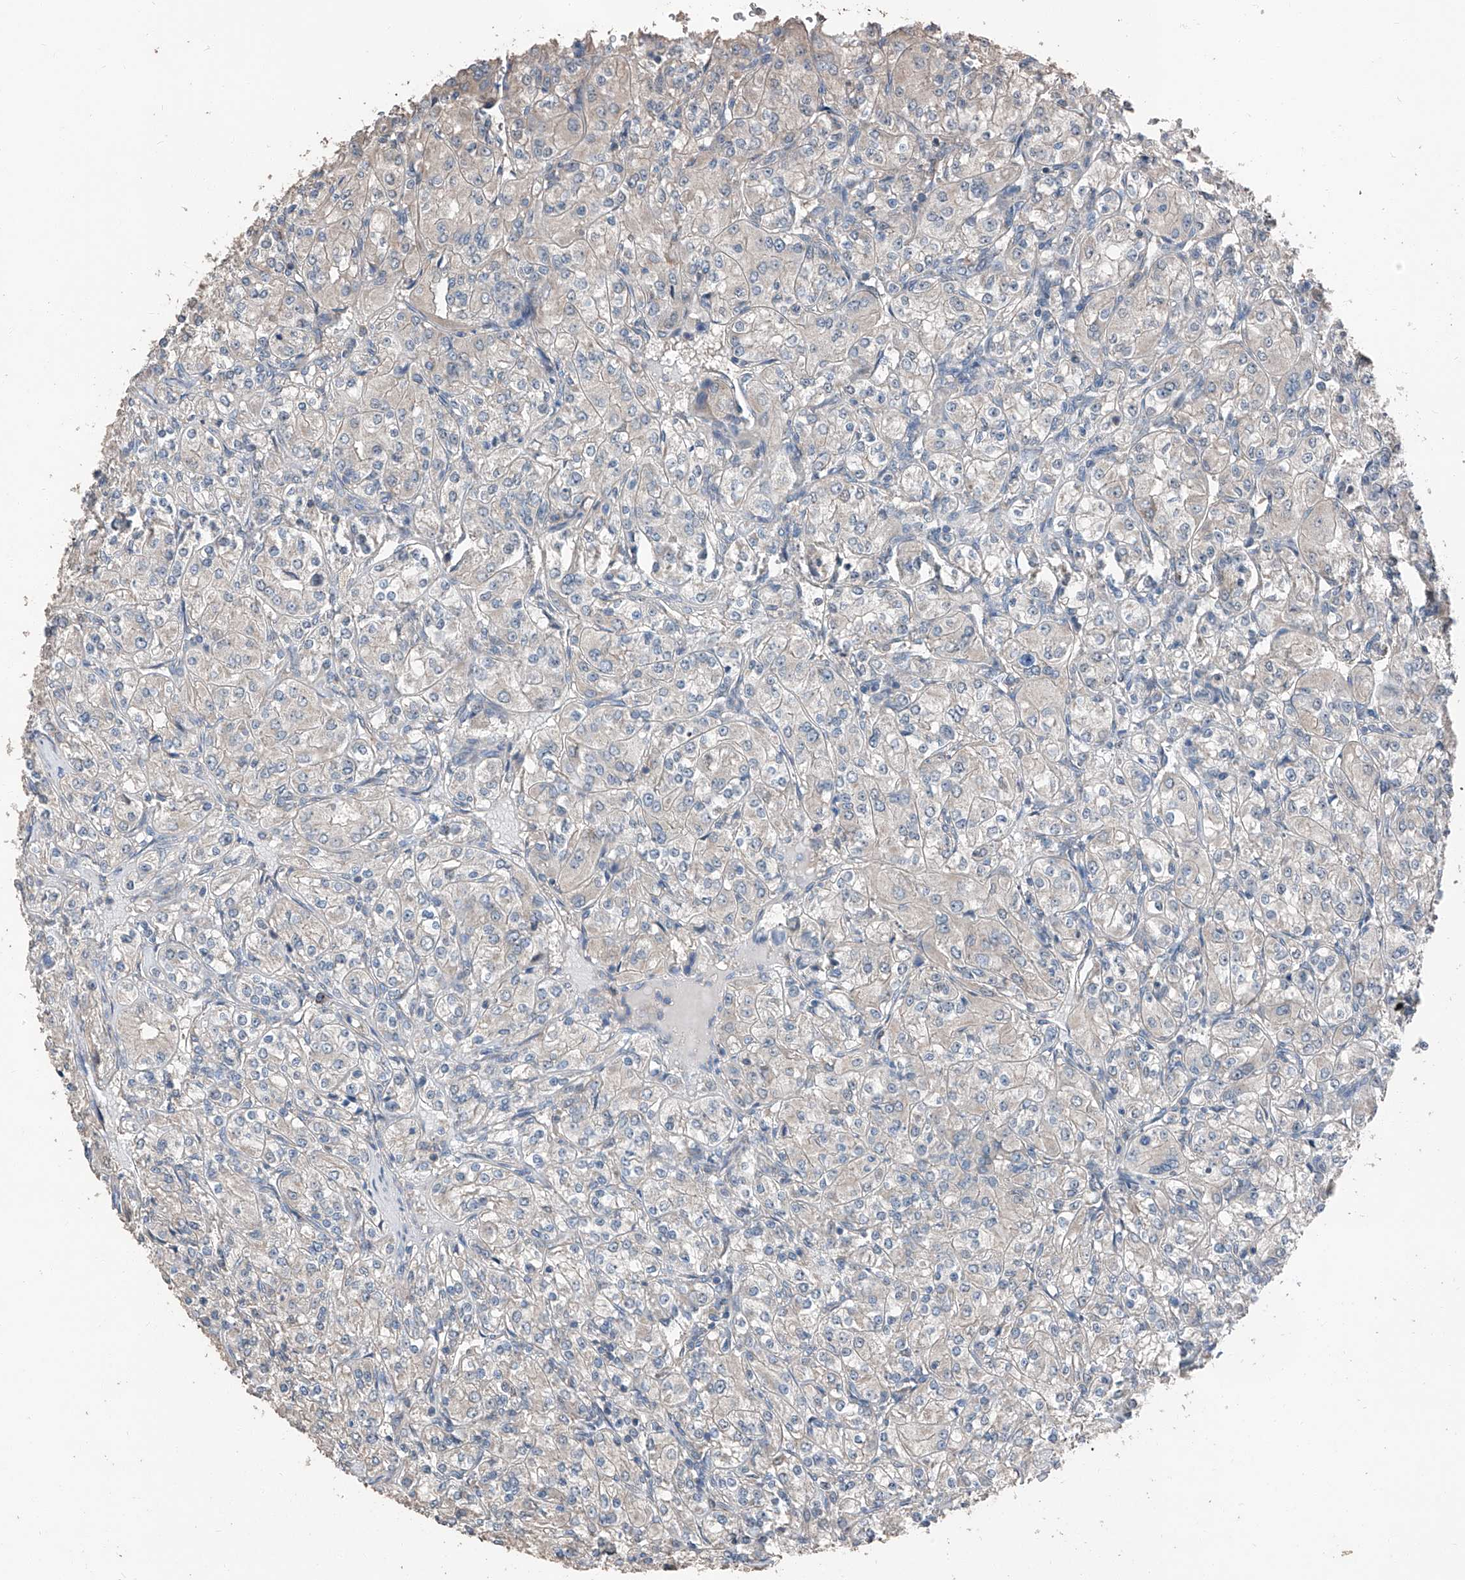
{"staining": {"intensity": "negative", "quantity": "none", "location": "none"}, "tissue": "renal cancer", "cell_type": "Tumor cells", "image_type": "cancer", "snomed": [{"axis": "morphology", "description": "Adenocarcinoma, NOS"}, {"axis": "topography", "description": "Kidney"}], "caption": "Adenocarcinoma (renal) was stained to show a protein in brown. There is no significant positivity in tumor cells.", "gene": "MAMLD1", "patient": {"sex": "male", "age": 77}}